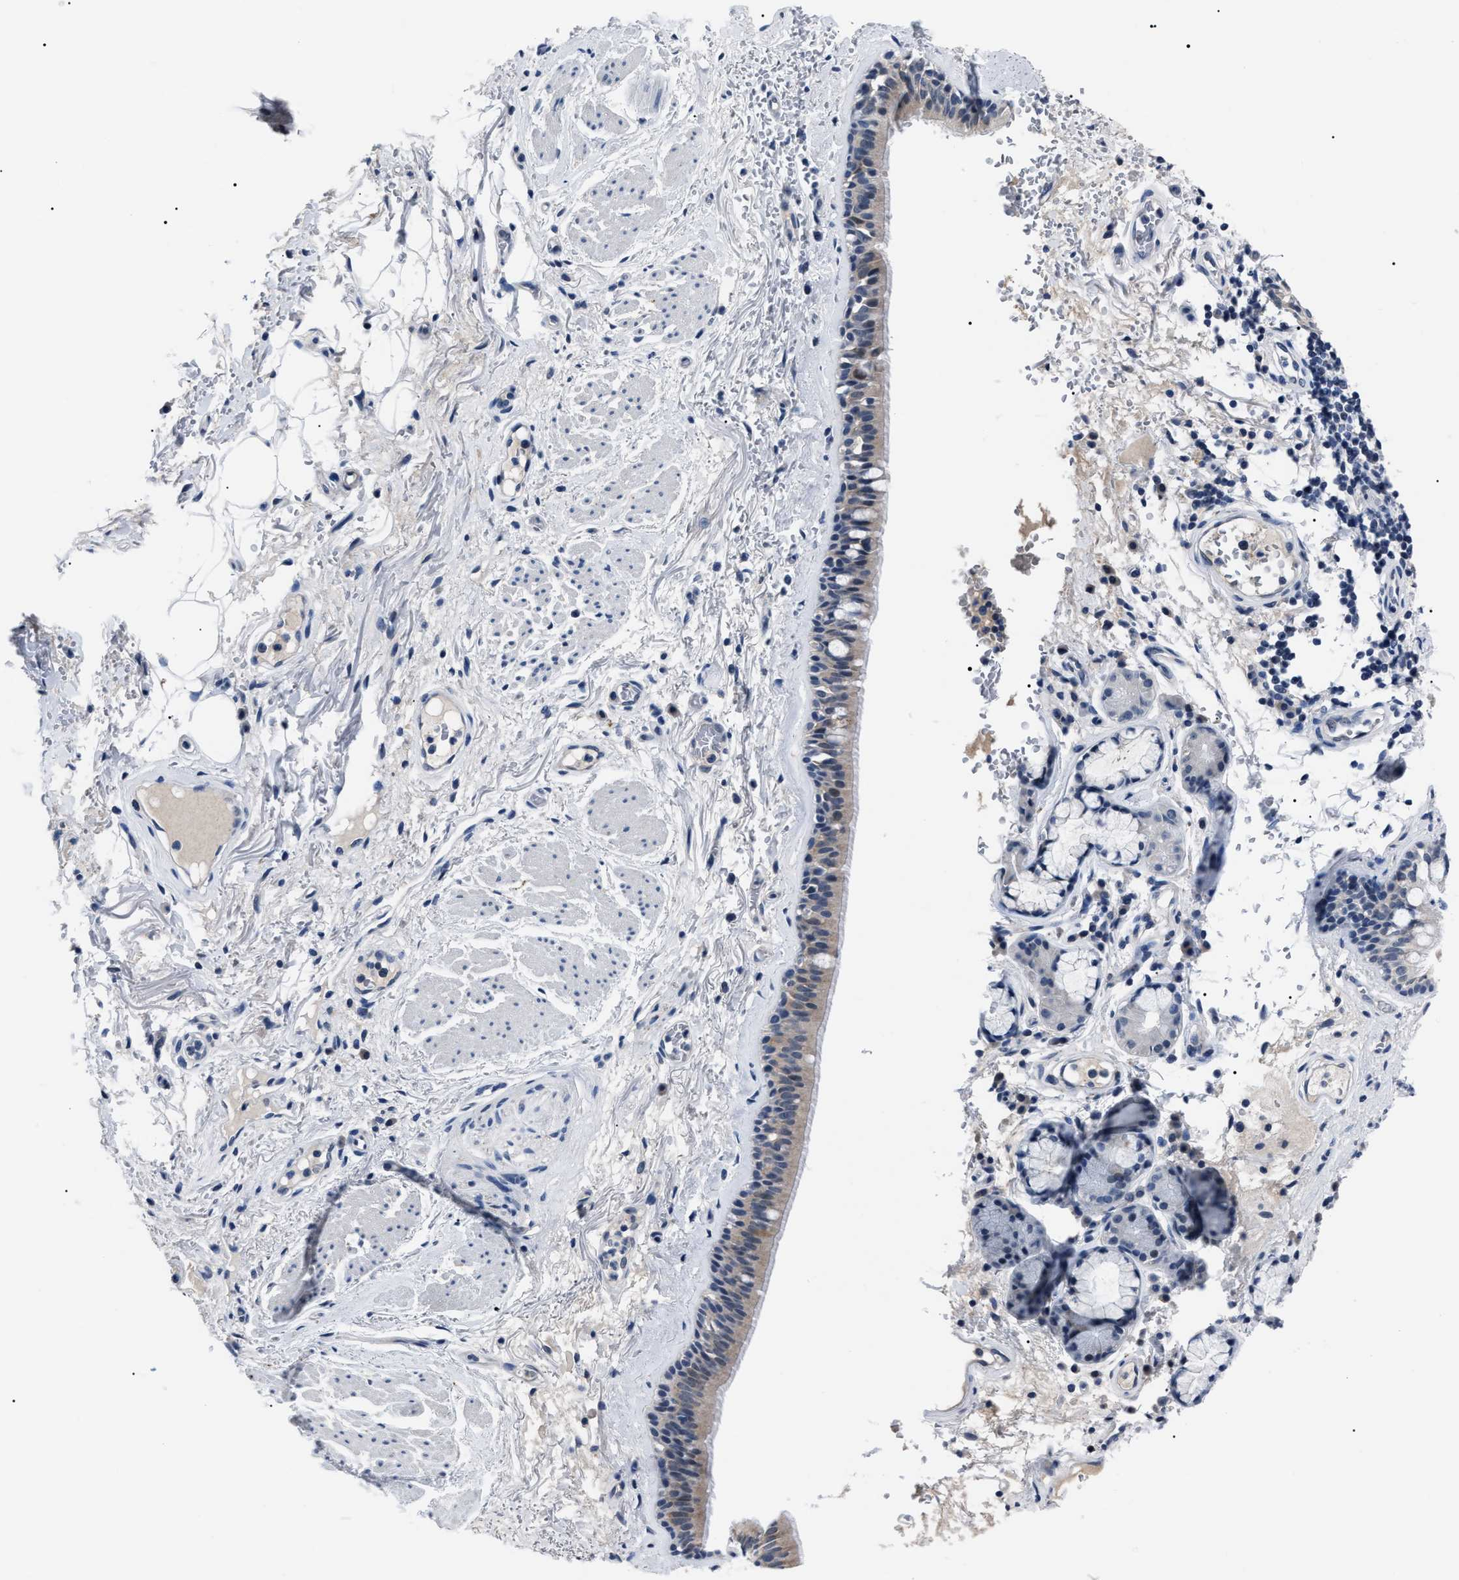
{"staining": {"intensity": "weak", "quantity": "<25%", "location": "cytoplasmic/membranous"}, "tissue": "bronchus", "cell_type": "Respiratory epithelial cells", "image_type": "normal", "snomed": [{"axis": "morphology", "description": "Normal tissue, NOS"}, {"axis": "topography", "description": "Cartilage tissue"}], "caption": "Immunohistochemistry (IHC) of unremarkable bronchus displays no expression in respiratory epithelial cells. (Stains: DAB (3,3'-diaminobenzidine) immunohistochemistry (IHC) with hematoxylin counter stain, Microscopy: brightfield microscopy at high magnification).", "gene": "LRWD1", "patient": {"sex": "female", "age": 63}}